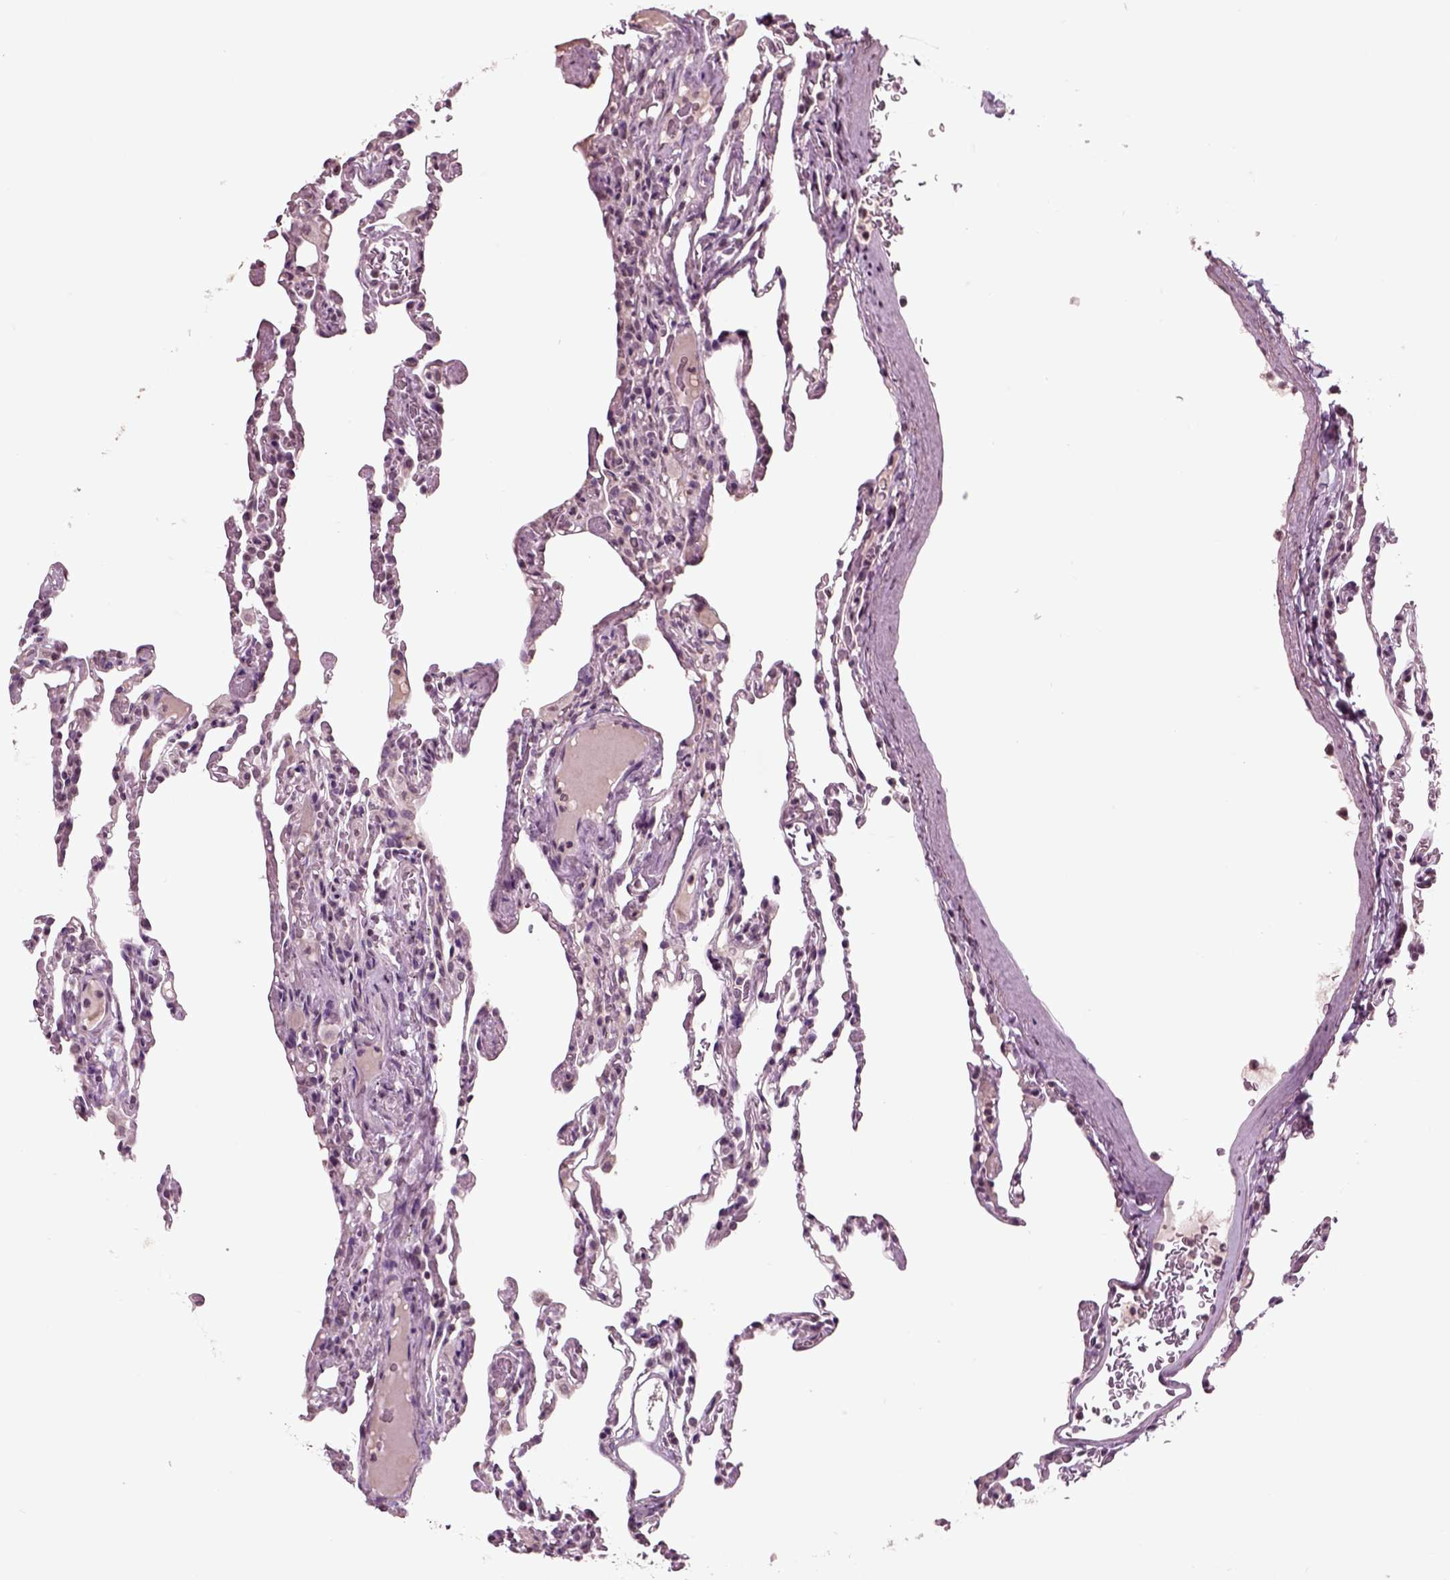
{"staining": {"intensity": "negative", "quantity": "none", "location": "none"}, "tissue": "lung", "cell_type": "Alveolar cells", "image_type": "normal", "snomed": [{"axis": "morphology", "description": "Normal tissue, NOS"}, {"axis": "topography", "description": "Lung"}], "caption": "Immunohistochemical staining of benign lung reveals no significant staining in alveolar cells. Brightfield microscopy of IHC stained with DAB (3,3'-diaminobenzidine) (brown) and hematoxylin (blue), captured at high magnification.", "gene": "CHGB", "patient": {"sex": "female", "age": 43}}